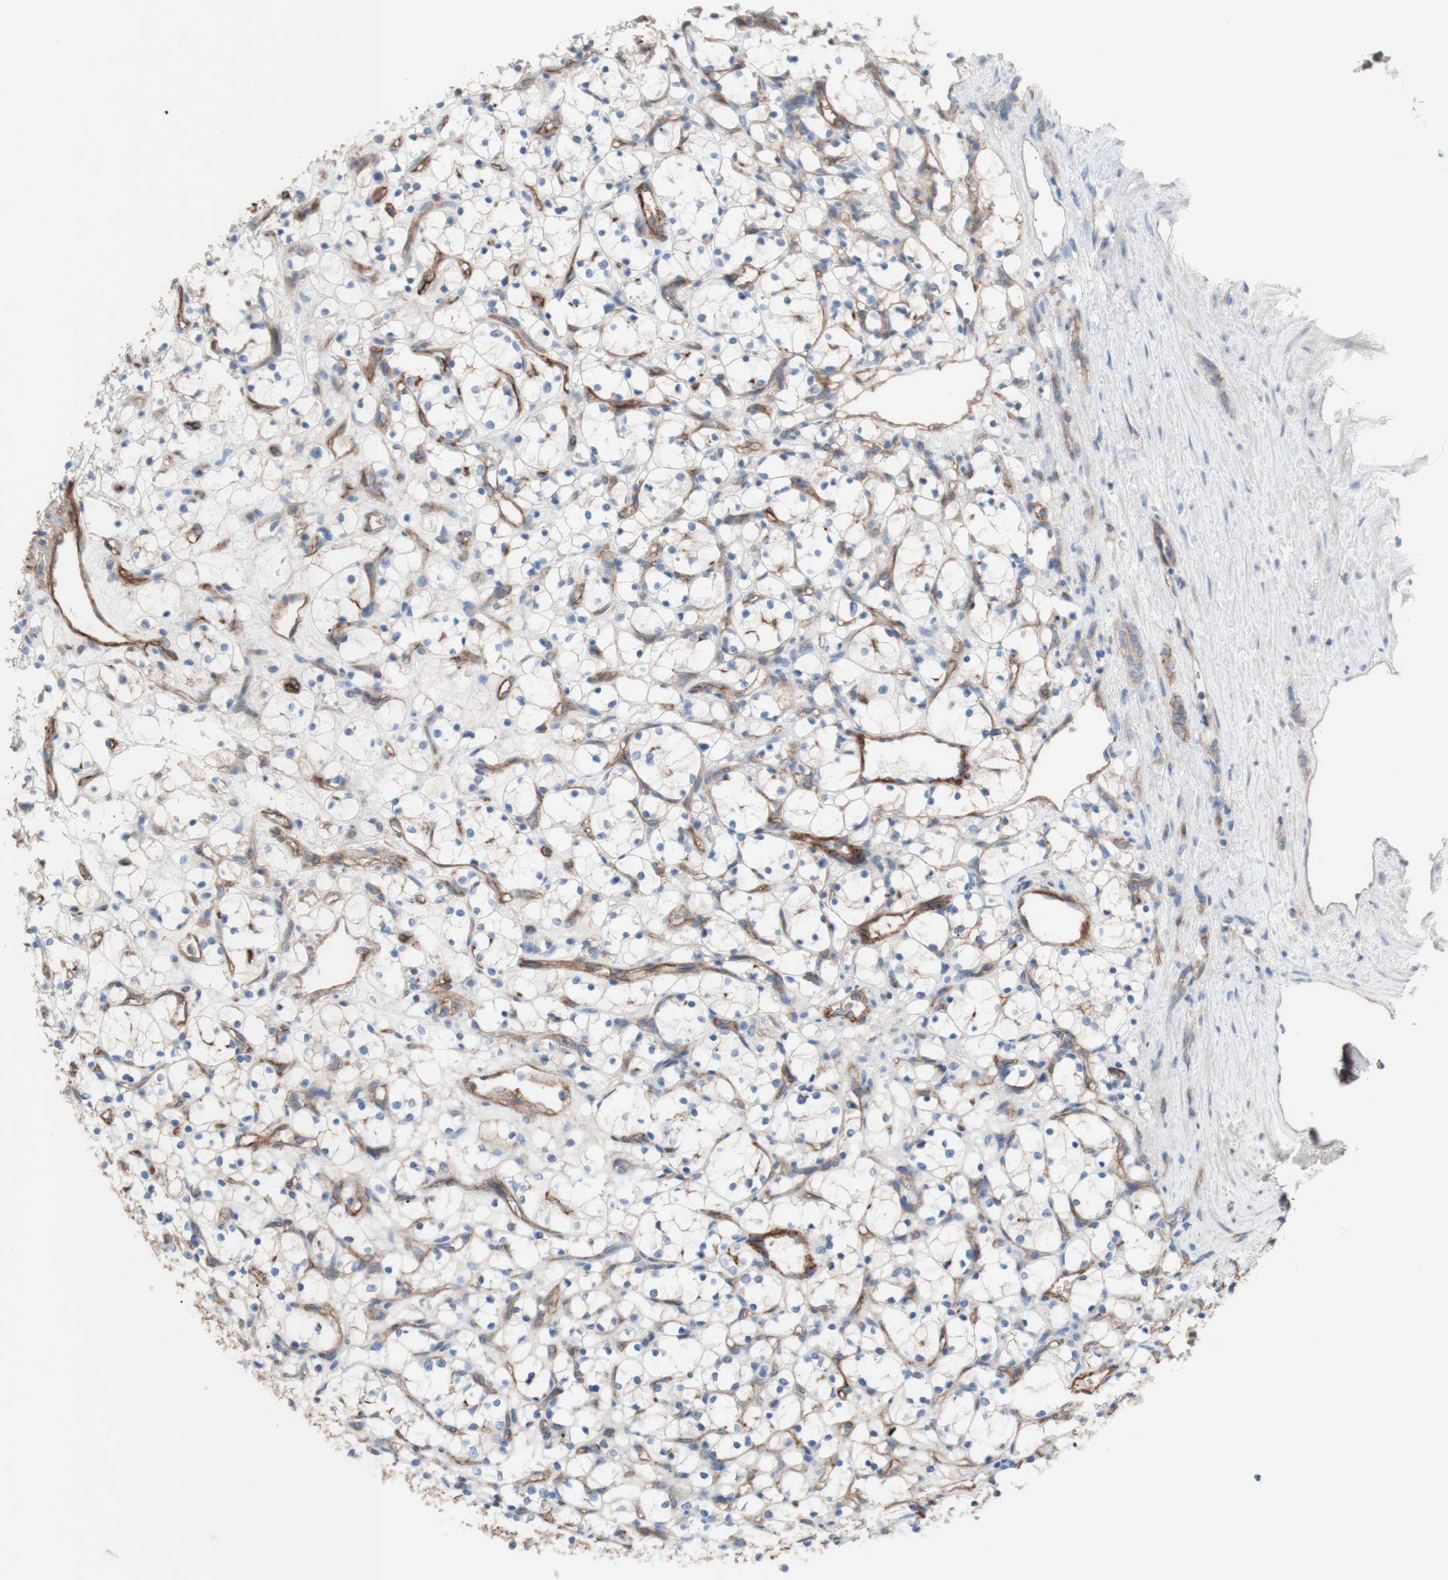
{"staining": {"intensity": "negative", "quantity": "none", "location": "none"}, "tissue": "renal cancer", "cell_type": "Tumor cells", "image_type": "cancer", "snomed": [{"axis": "morphology", "description": "Adenocarcinoma, NOS"}, {"axis": "topography", "description": "Kidney"}], "caption": "This is an IHC photomicrograph of human renal cancer (adenocarcinoma). There is no staining in tumor cells.", "gene": "CD46", "patient": {"sex": "female", "age": 69}}